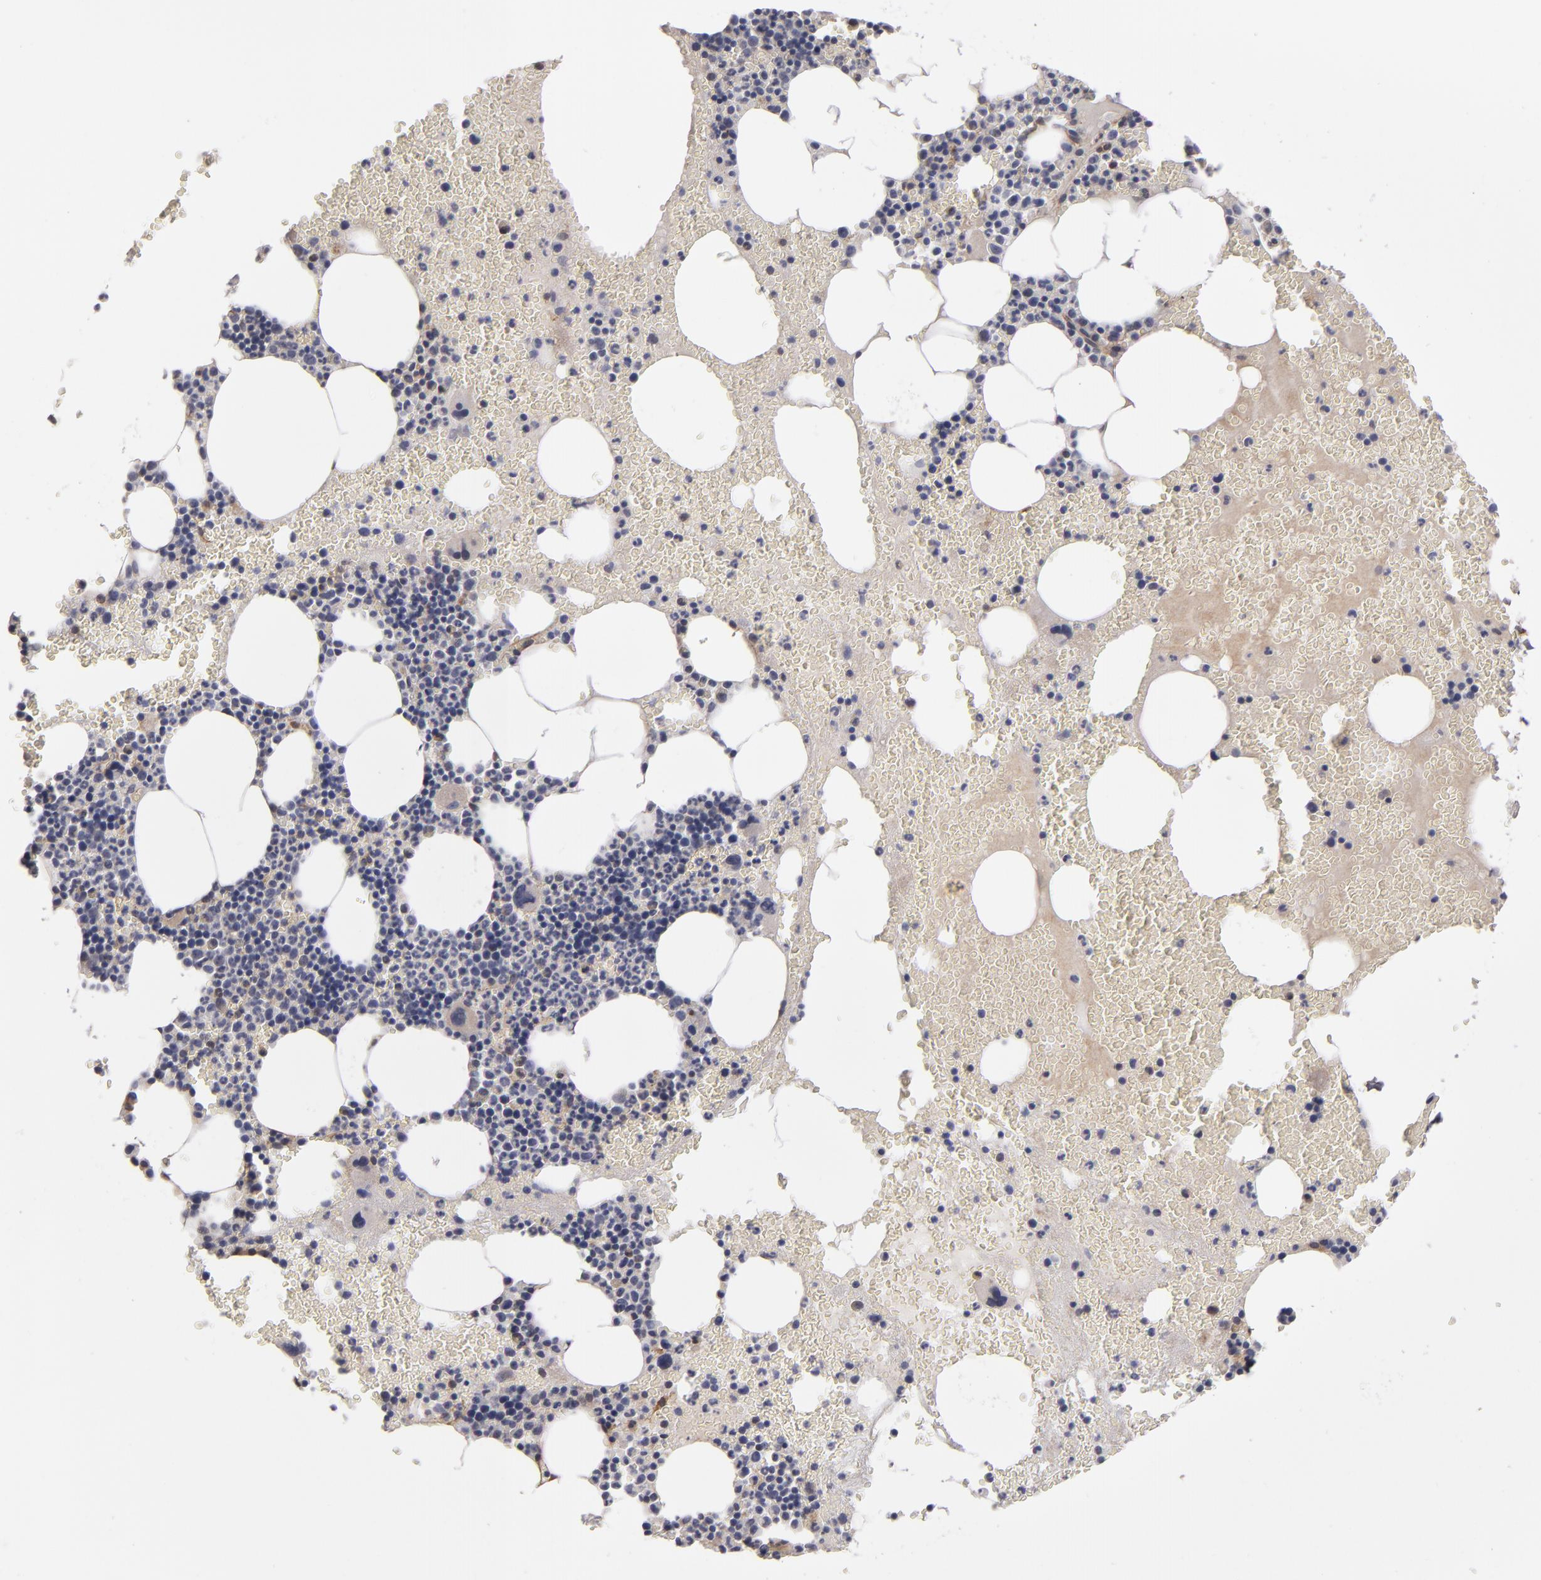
{"staining": {"intensity": "negative", "quantity": "none", "location": "none"}, "tissue": "bone marrow", "cell_type": "Hematopoietic cells", "image_type": "normal", "snomed": [{"axis": "morphology", "description": "Normal tissue, NOS"}, {"axis": "topography", "description": "Bone marrow"}], "caption": "This is an IHC image of benign bone marrow. There is no expression in hematopoietic cells.", "gene": "TJP1", "patient": {"sex": "male", "age": 82}}